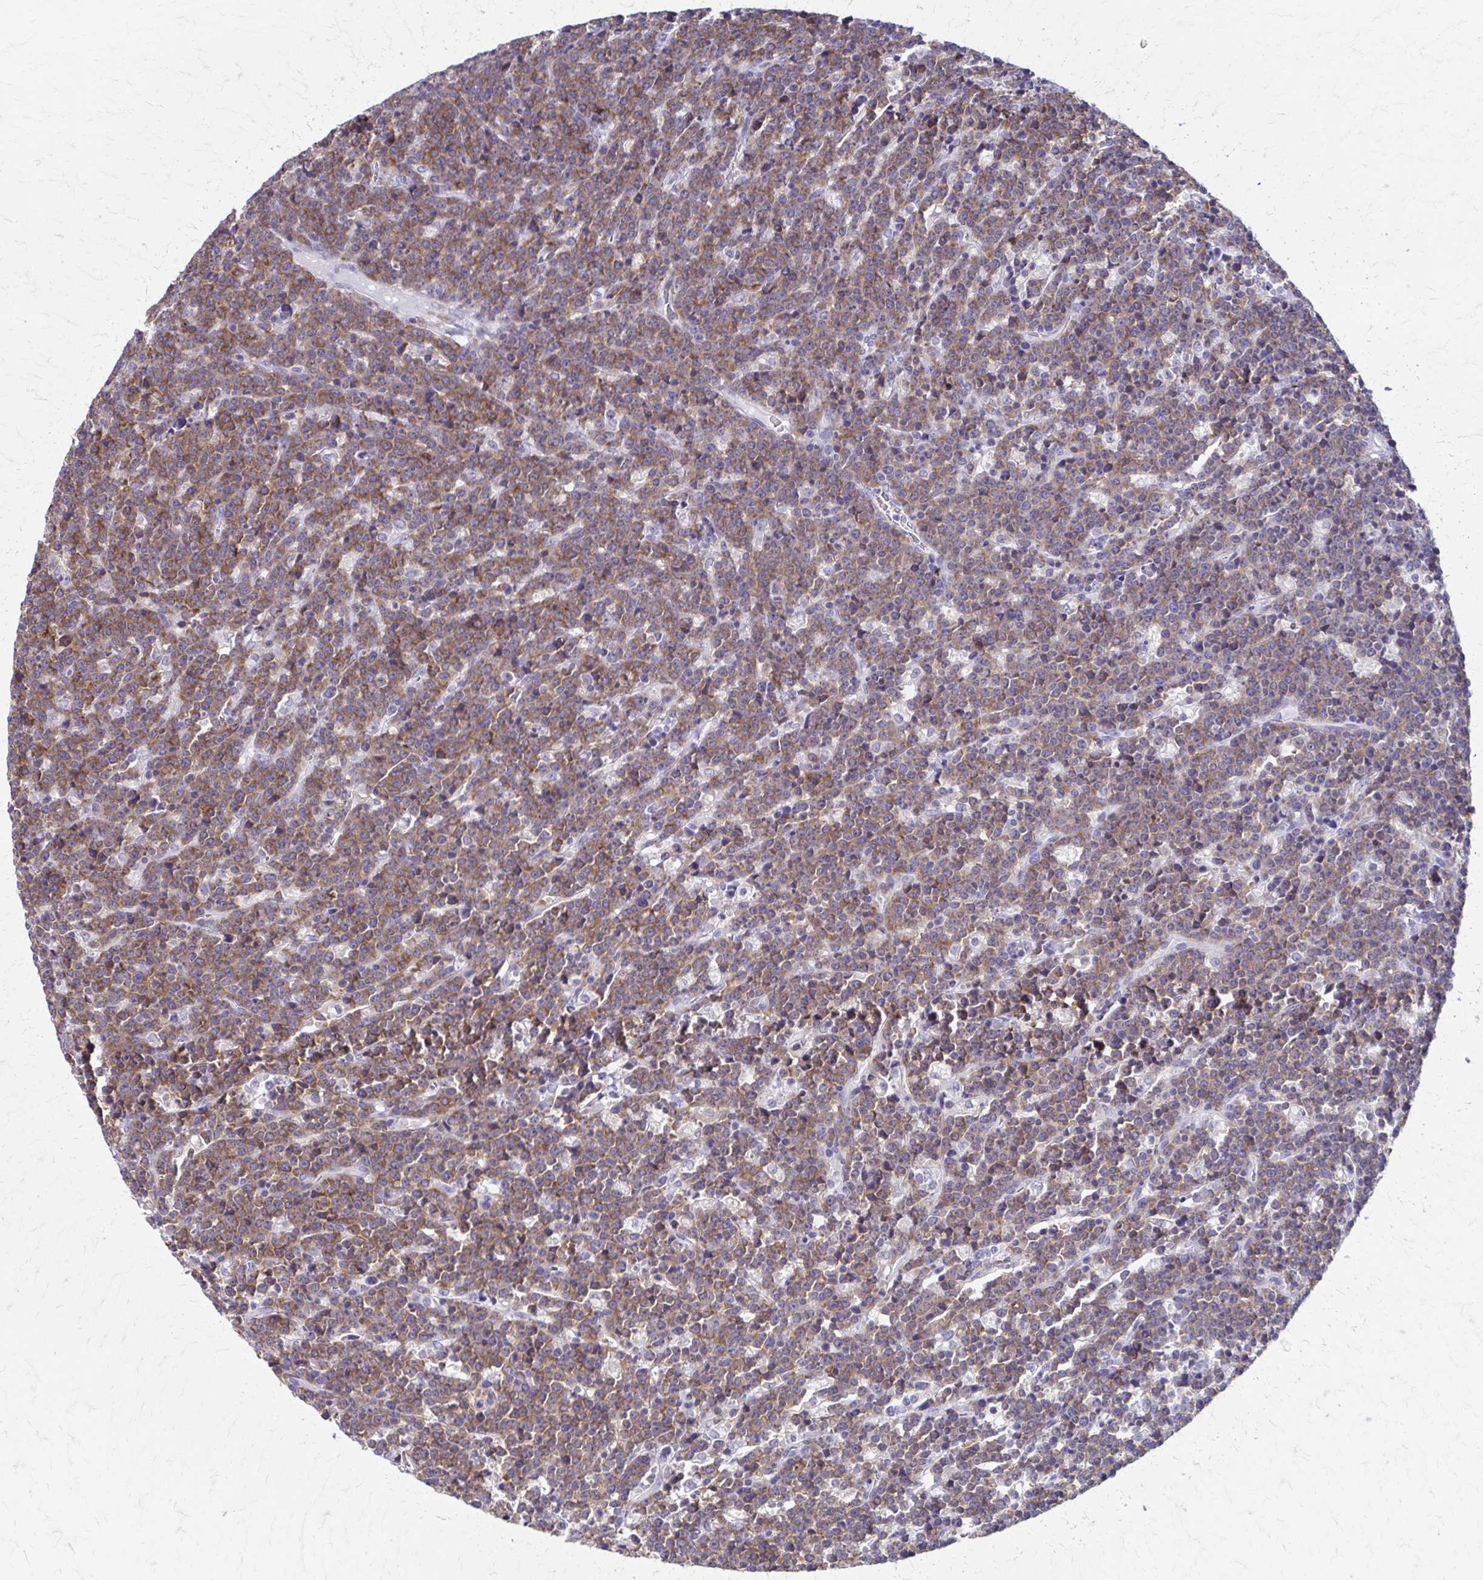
{"staining": {"intensity": "moderate", "quantity": ">75%", "location": "cytoplasmic/membranous"}, "tissue": "lymphoma", "cell_type": "Tumor cells", "image_type": "cancer", "snomed": [{"axis": "morphology", "description": "Malignant lymphoma, non-Hodgkin's type, High grade"}, {"axis": "topography", "description": "Ovary"}], "caption": "Malignant lymphoma, non-Hodgkin's type (high-grade) stained with a protein marker demonstrates moderate staining in tumor cells.", "gene": "PIK3AP1", "patient": {"sex": "female", "age": 56}}